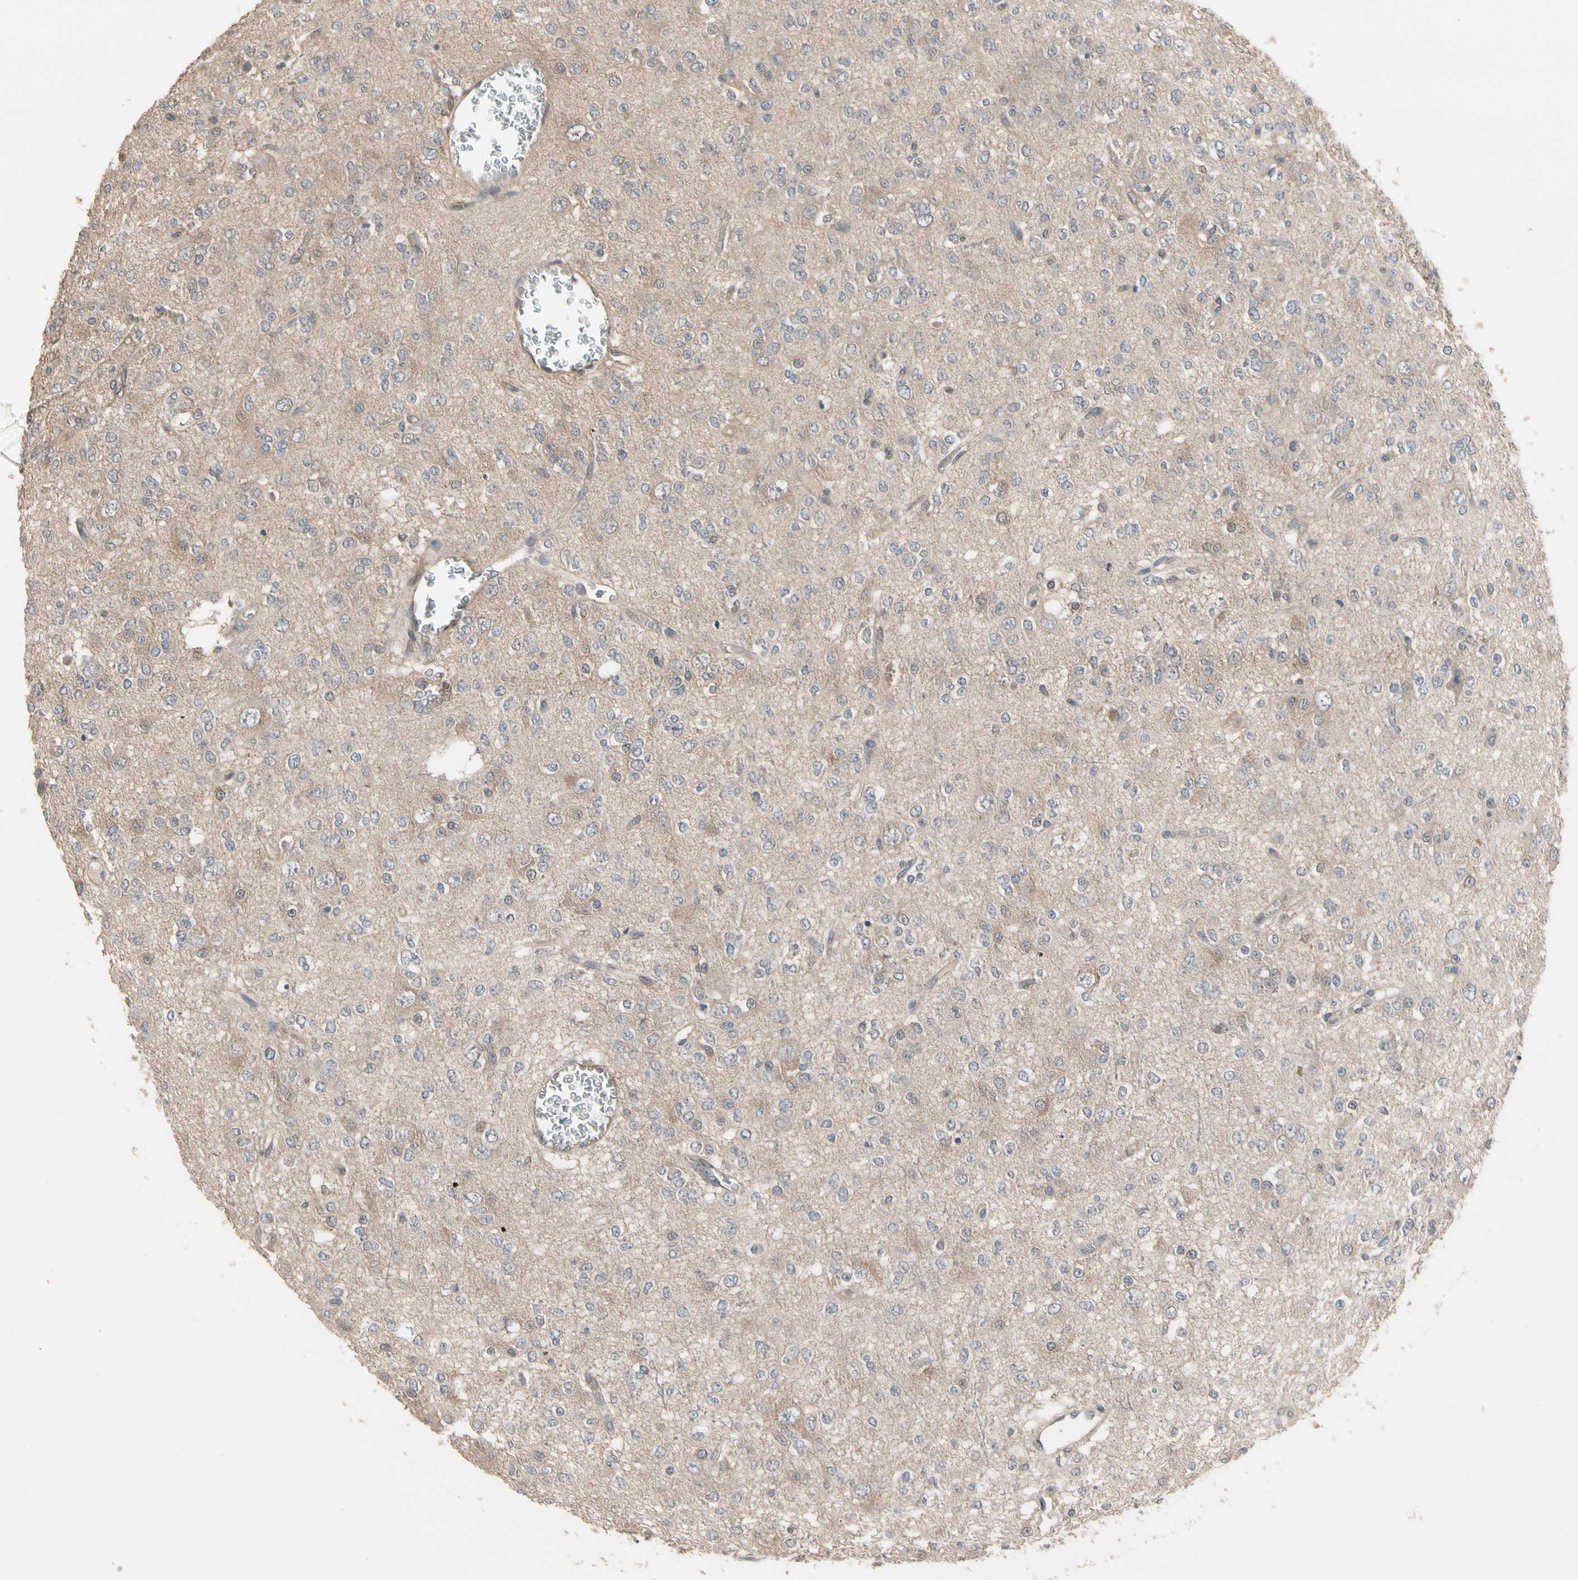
{"staining": {"intensity": "weak", "quantity": "25%-75%", "location": "cytoplasmic/membranous"}, "tissue": "glioma", "cell_type": "Tumor cells", "image_type": "cancer", "snomed": [{"axis": "morphology", "description": "Glioma, malignant, Low grade"}, {"axis": "topography", "description": "Brain"}], "caption": "Weak cytoplasmic/membranous staining is appreciated in approximately 25%-75% of tumor cells in low-grade glioma (malignant).", "gene": "DPP8", "patient": {"sex": "male", "age": 38}}